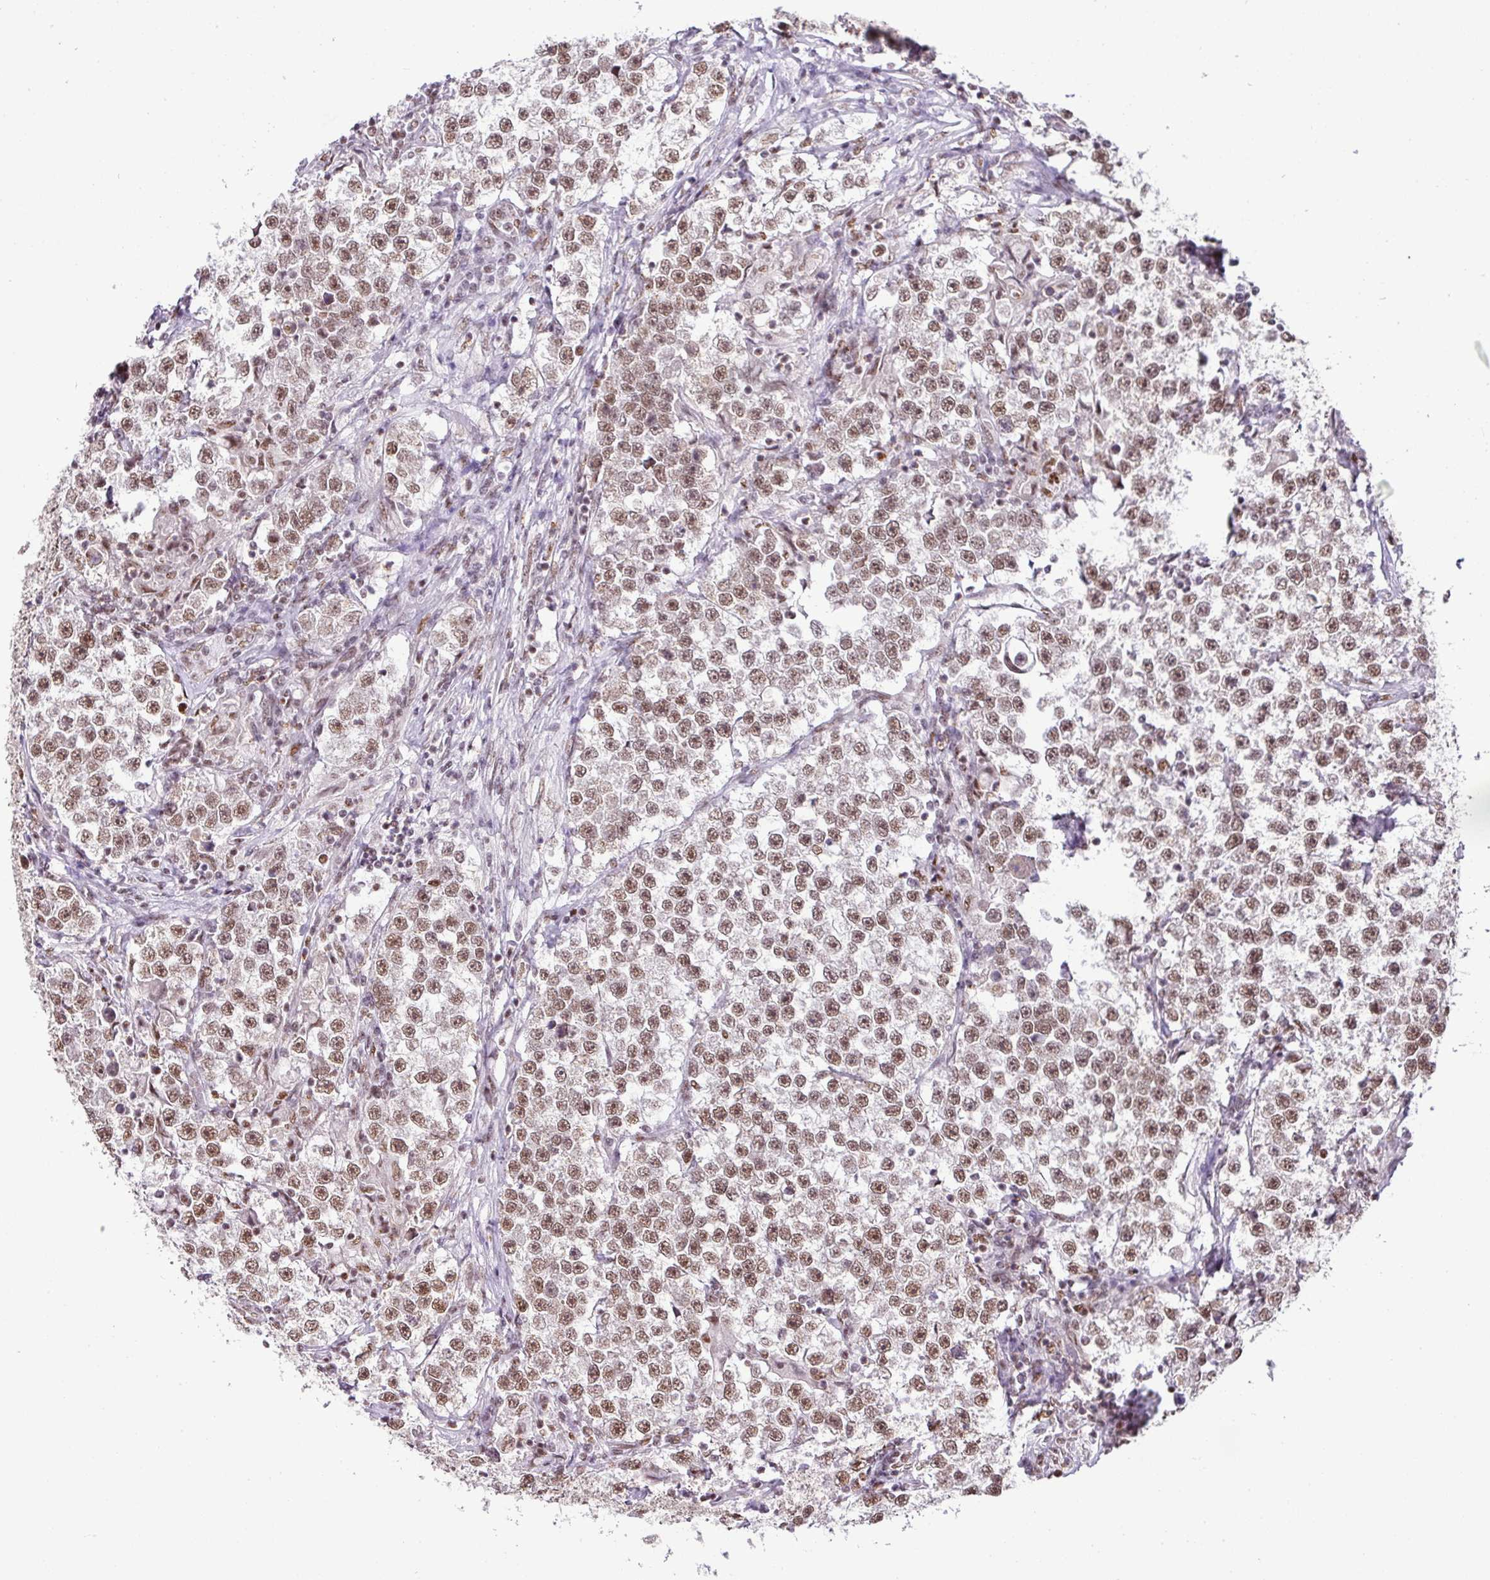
{"staining": {"intensity": "moderate", "quantity": ">75%", "location": "nuclear"}, "tissue": "testis cancer", "cell_type": "Tumor cells", "image_type": "cancer", "snomed": [{"axis": "morphology", "description": "Seminoma, NOS"}, {"axis": "topography", "description": "Testis"}], "caption": "A brown stain shows moderate nuclear expression of a protein in human testis cancer tumor cells.", "gene": "PGAP4", "patient": {"sex": "male", "age": 46}}